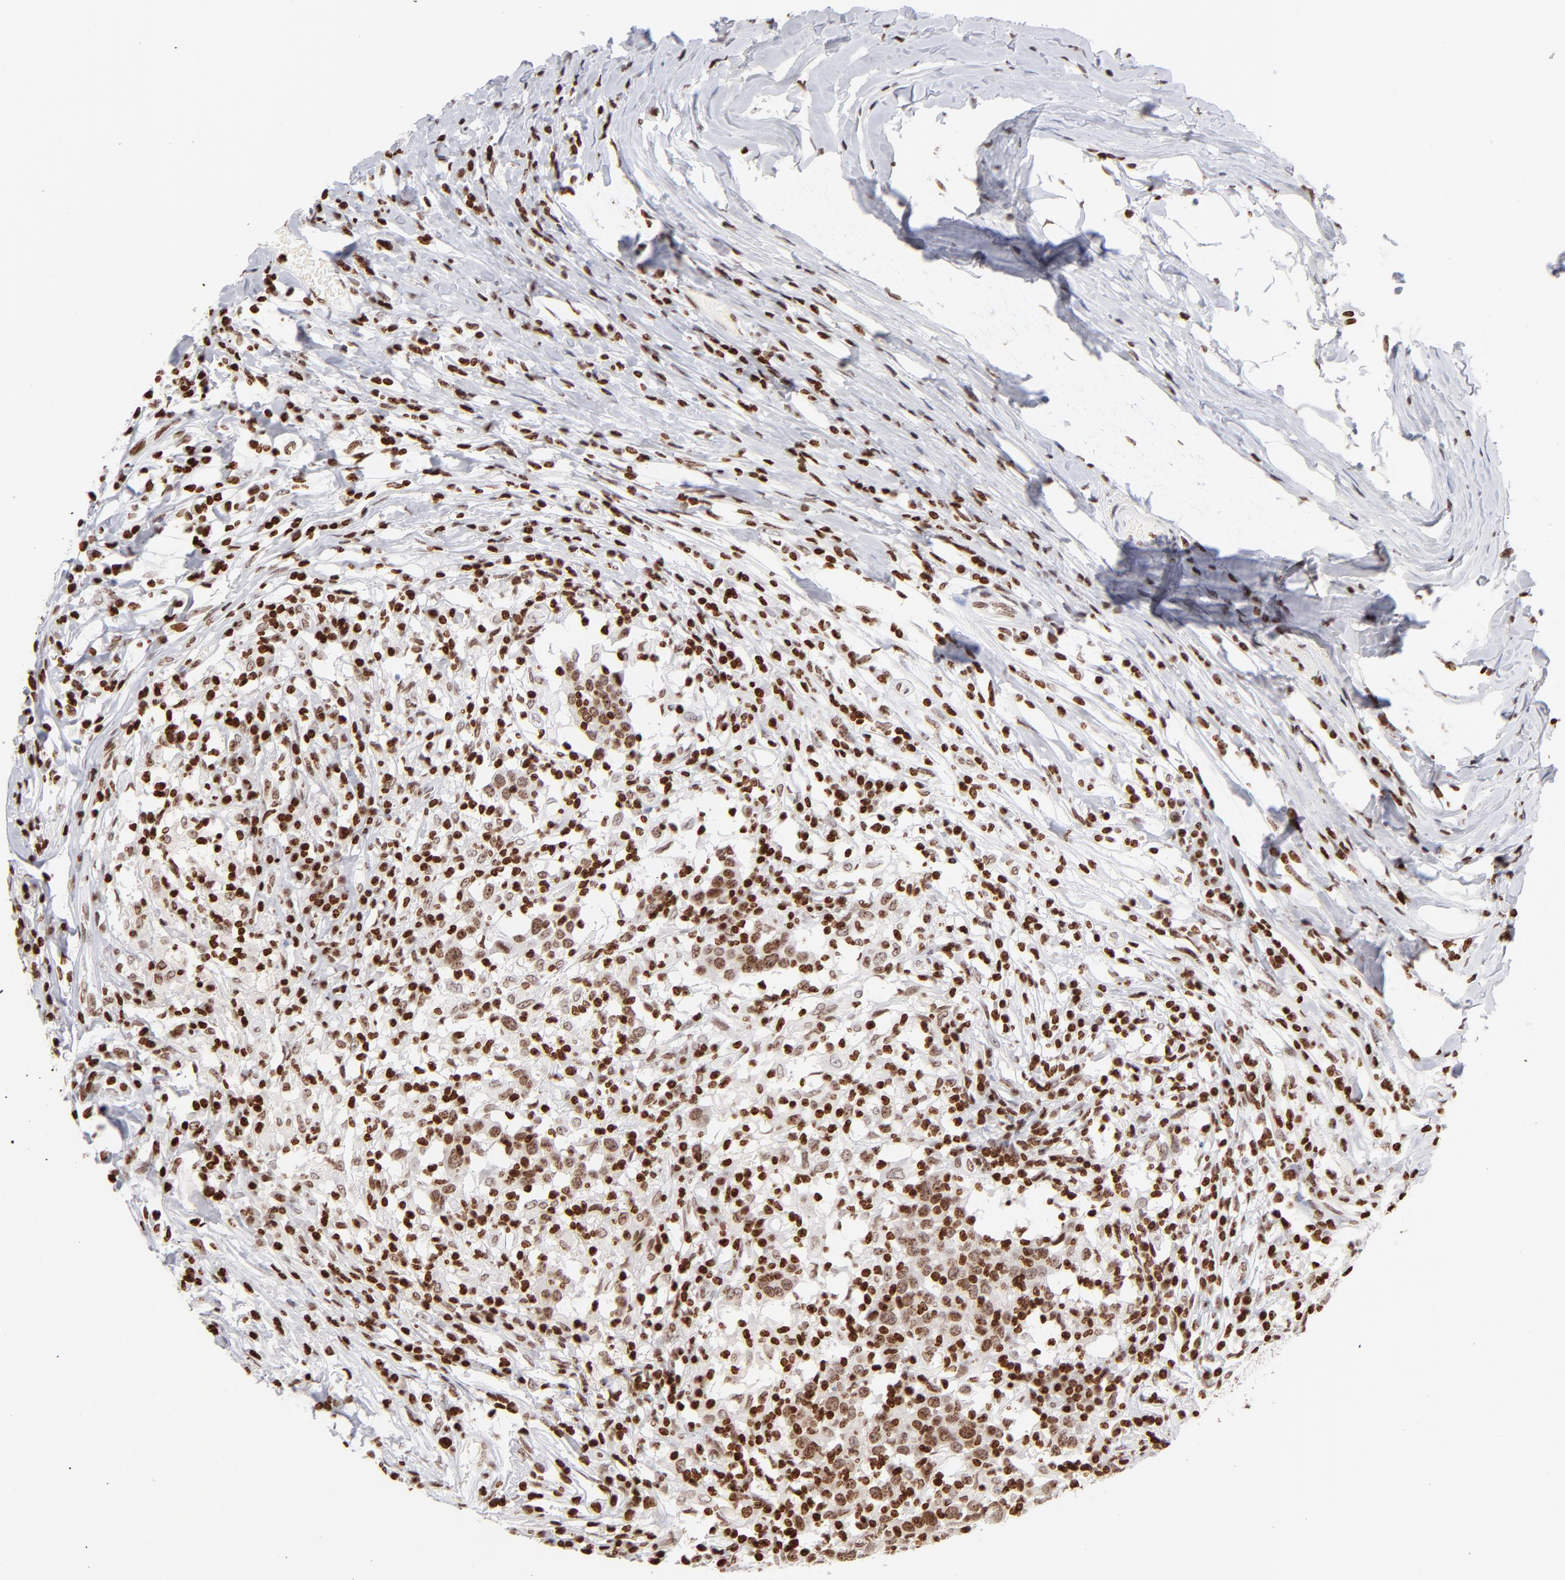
{"staining": {"intensity": "moderate", "quantity": ">75%", "location": "nuclear"}, "tissue": "head and neck cancer", "cell_type": "Tumor cells", "image_type": "cancer", "snomed": [{"axis": "morphology", "description": "Adenocarcinoma, NOS"}, {"axis": "topography", "description": "Salivary gland"}, {"axis": "topography", "description": "Head-Neck"}], "caption": "Immunohistochemistry image of human head and neck cancer (adenocarcinoma) stained for a protein (brown), which demonstrates medium levels of moderate nuclear expression in approximately >75% of tumor cells.", "gene": "RTL4", "patient": {"sex": "female", "age": 65}}